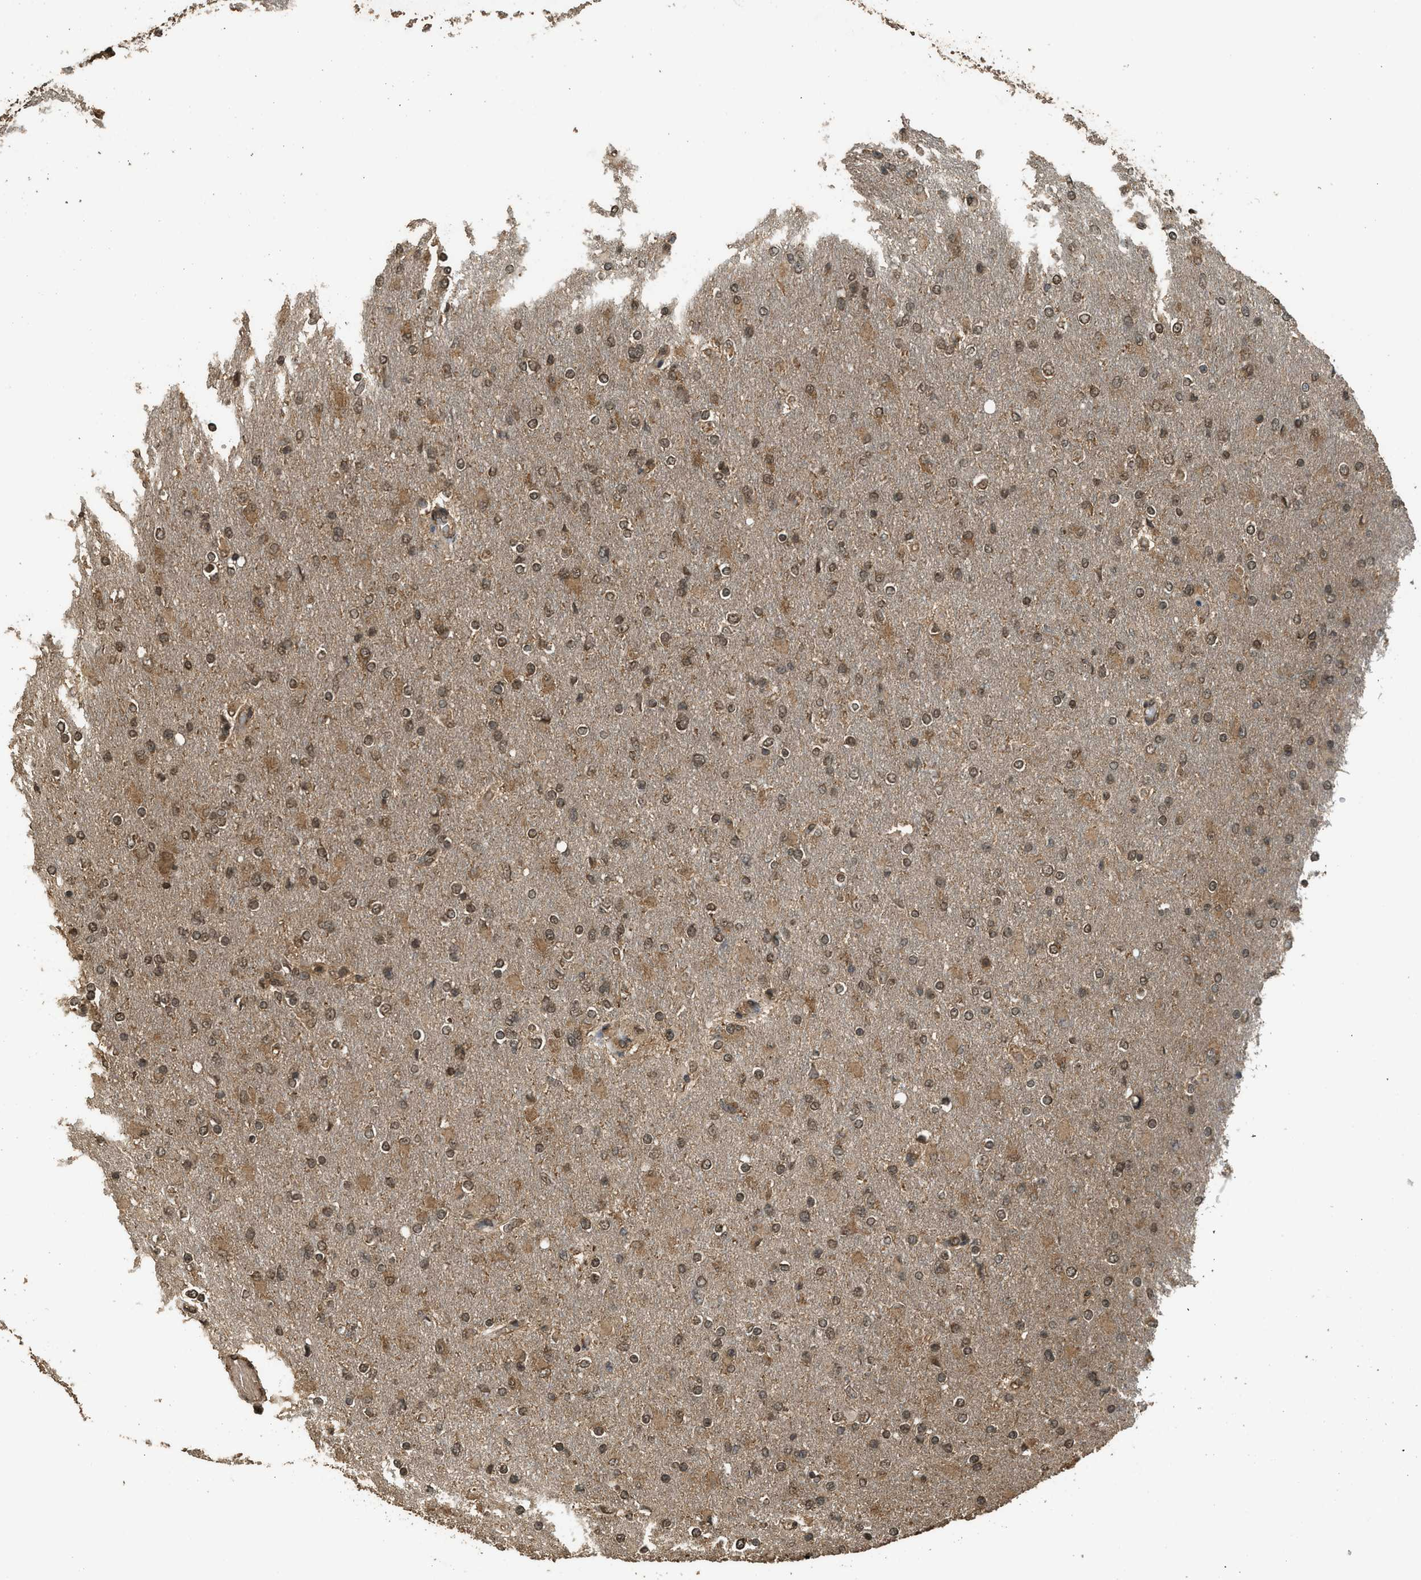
{"staining": {"intensity": "moderate", "quantity": ">75%", "location": "cytoplasmic/membranous,nuclear"}, "tissue": "glioma", "cell_type": "Tumor cells", "image_type": "cancer", "snomed": [{"axis": "morphology", "description": "Glioma, malignant, High grade"}, {"axis": "topography", "description": "Cerebral cortex"}], "caption": "A medium amount of moderate cytoplasmic/membranous and nuclear staining is identified in approximately >75% of tumor cells in glioma tissue.", "gene": "MYBL2", "patient": {"sex": "female", "age": 36}}